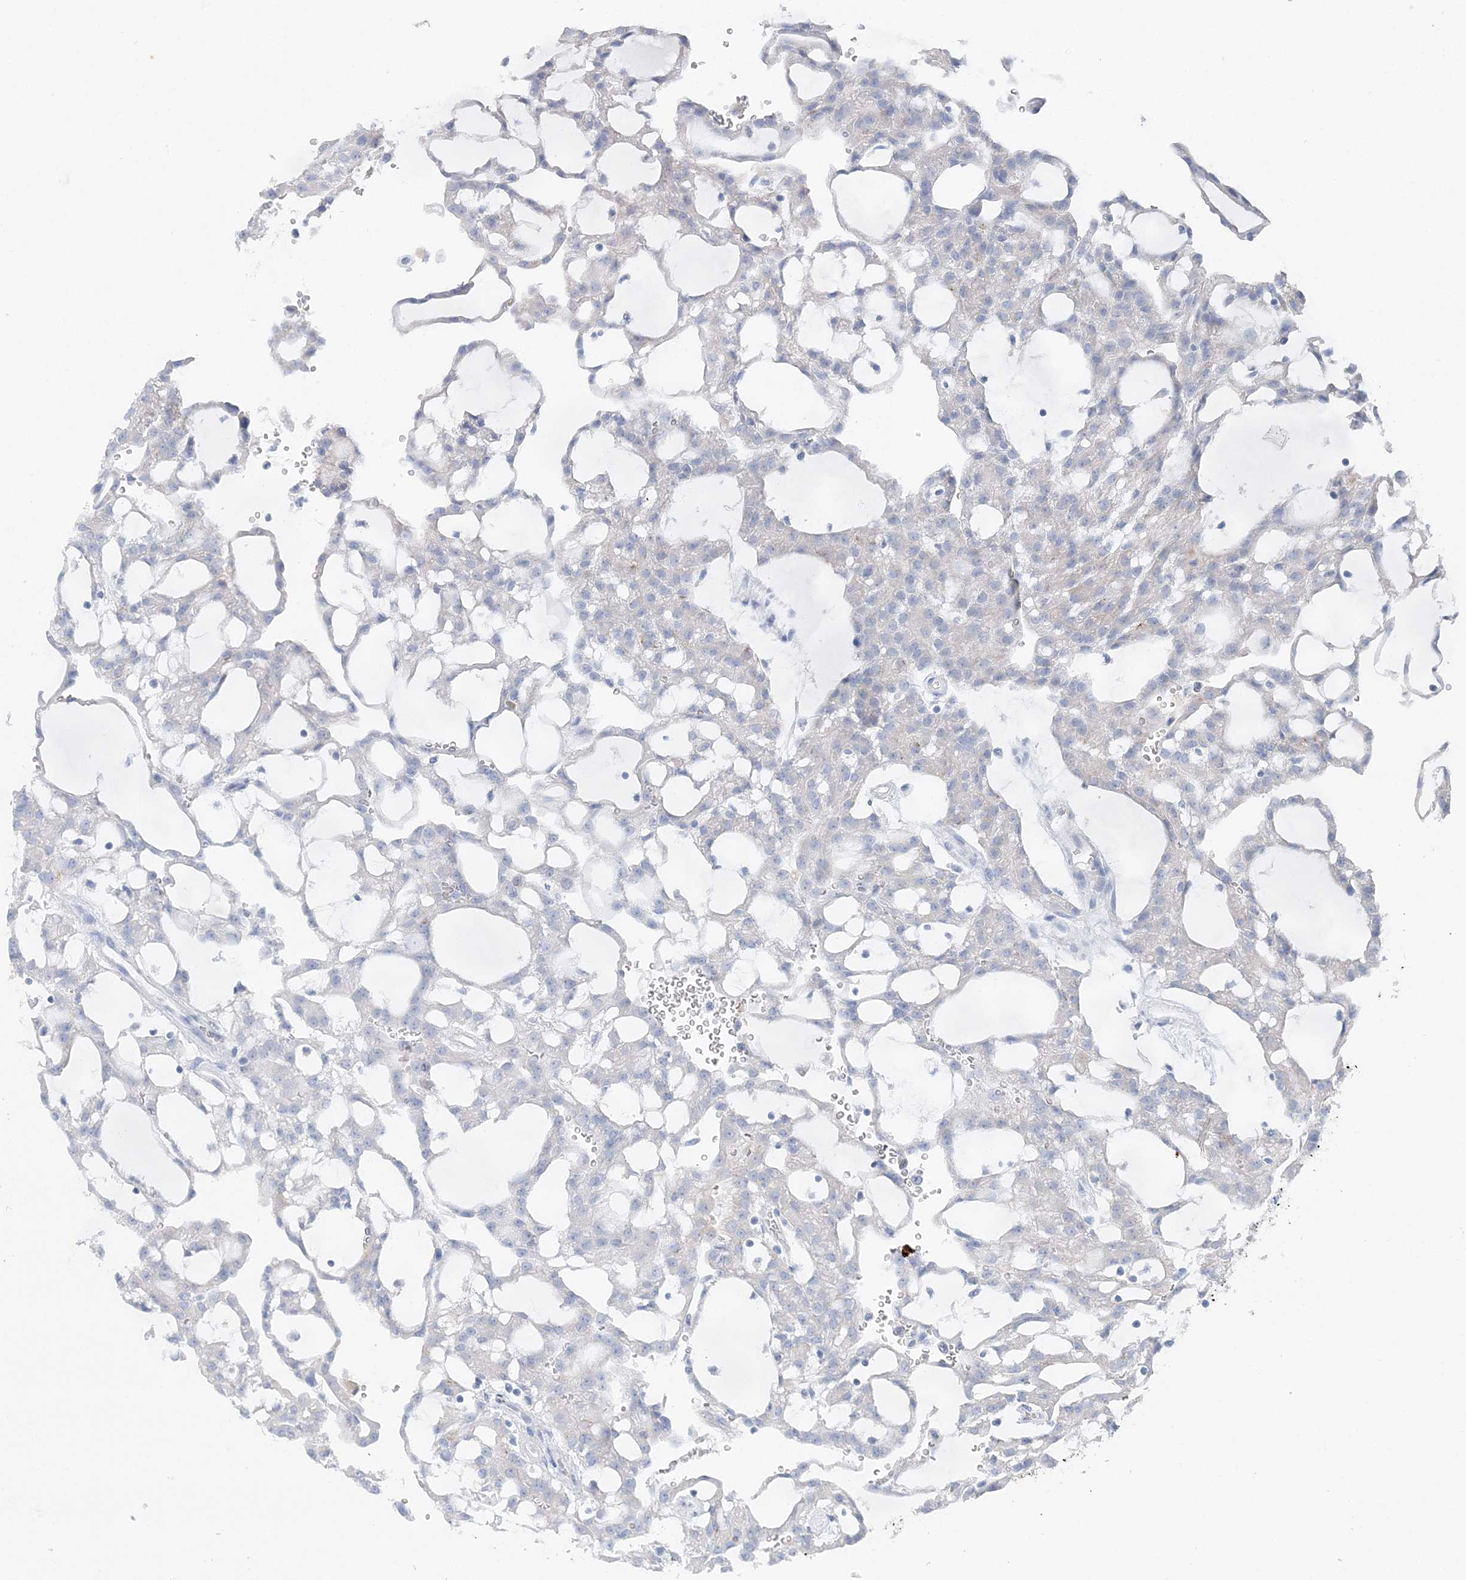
{"staining": {"intensity": "negative", "quantity": "none", "location": "none"}, "tissue": "renal cancer", "cell_type": "Tumor cells", "image_type": "cancer", "snomed": [{"axis": "morphology", "description": "Adenocarcinoma, NOS"}, {"axis": "topography", "description": "Kidney"}], "caption": "The image exhibits no significant expression in tumor cells of renal cancer (adenocarcinoma). The staining is performed using DAB brown chromogen with nuclei counter-stained in using hematoxylin.", "gene": "HMGCS1", "patient": {"sex": "male", "age": 63}}